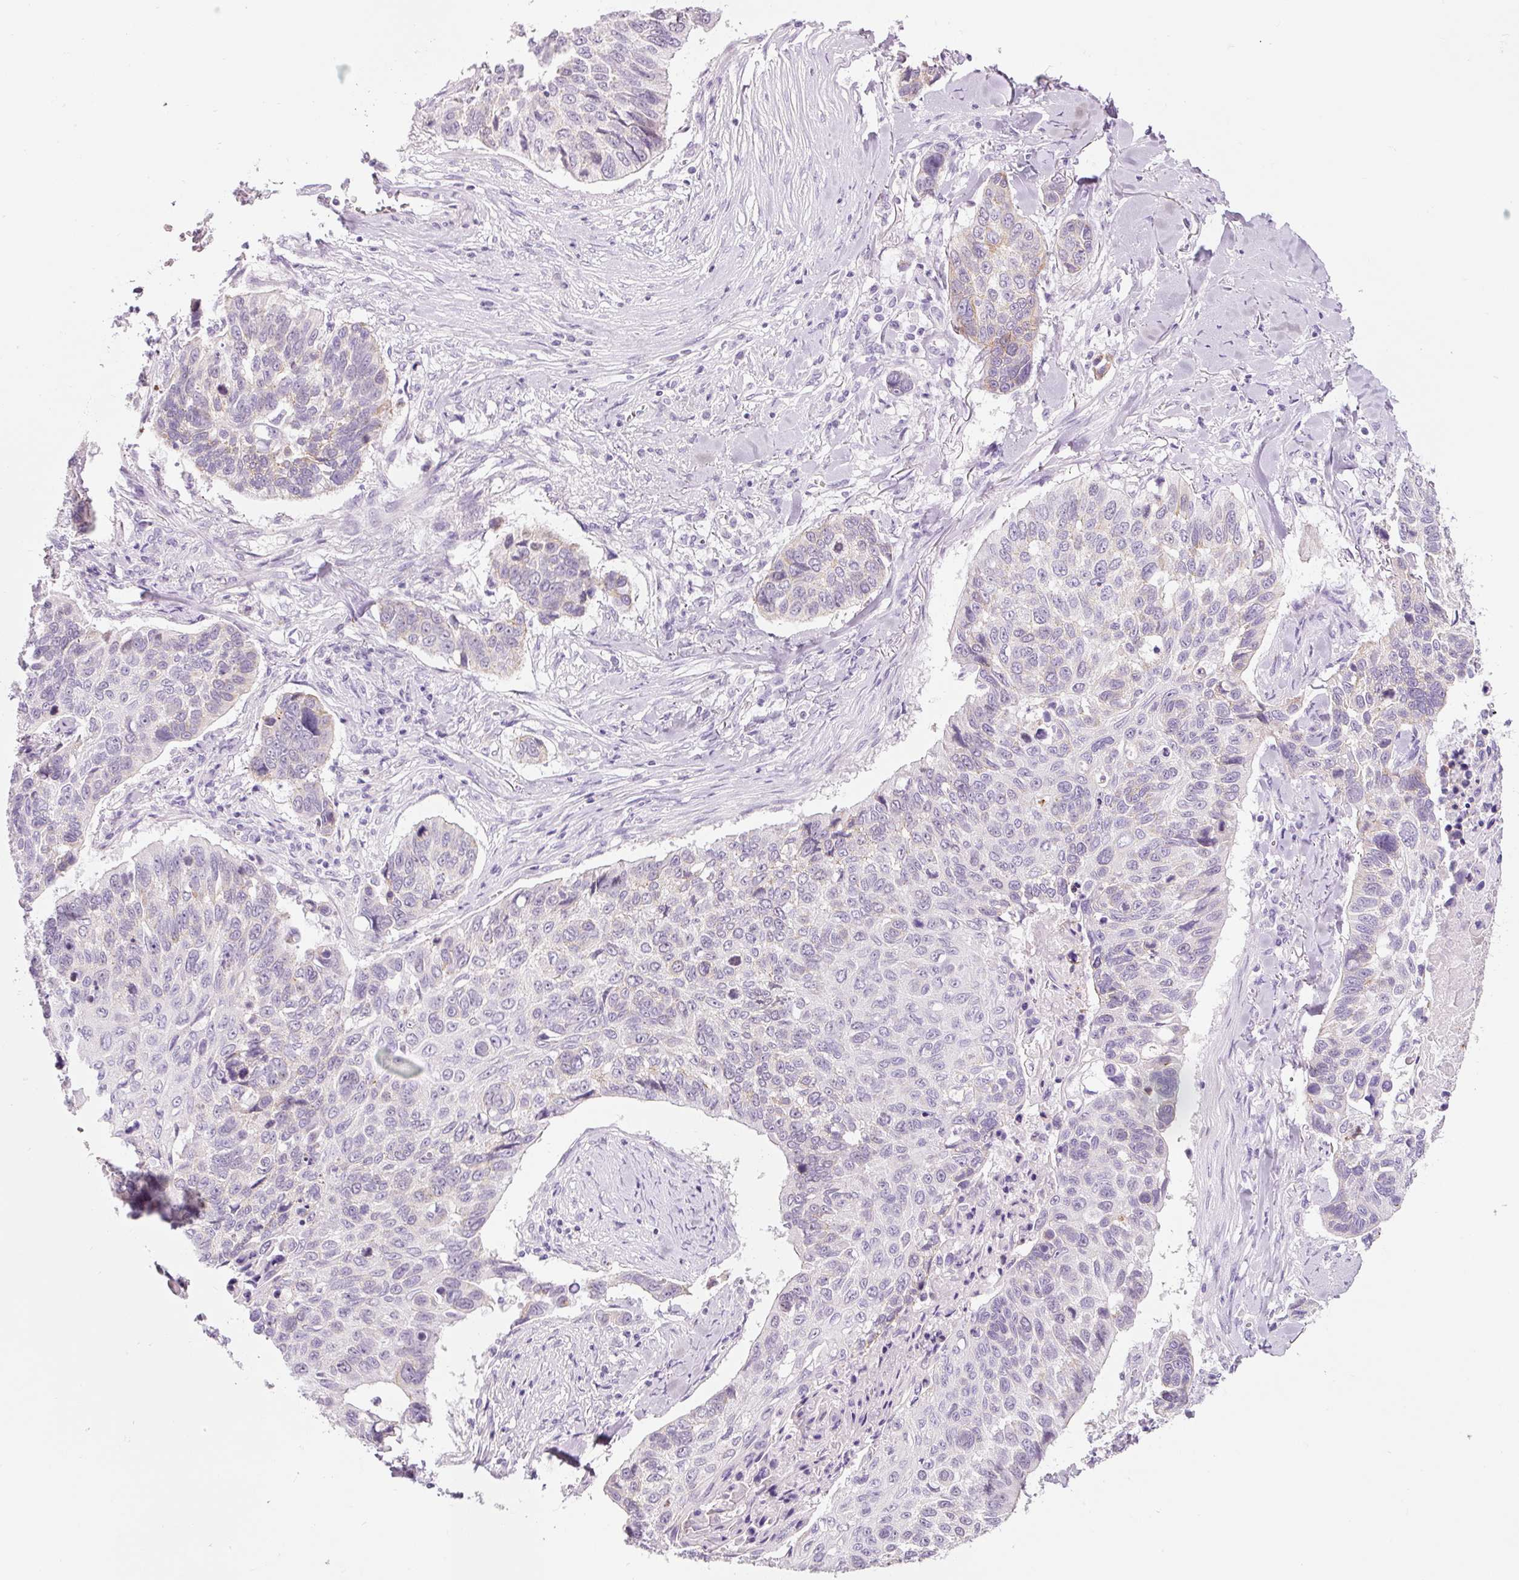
{"staining": {"intensity": "negative", "quantity": "none", "location": "none"}, "tissue": "lung cancer", "cell_type": "Tumor cells", "image_type": "cancer", "snomed": [{"axis": "morphology", "description": "Squamous cell carcinoma, NOS"}, {"axis": "topography", "description": "Lung"}], "caption": "Immunohistochemical staining of human lung cancer (squamous cell carcinoma) reveals no significant staining in tumor cells.", "gene": "DHRS11", "patient": {"sex": "male", "age": 62}}